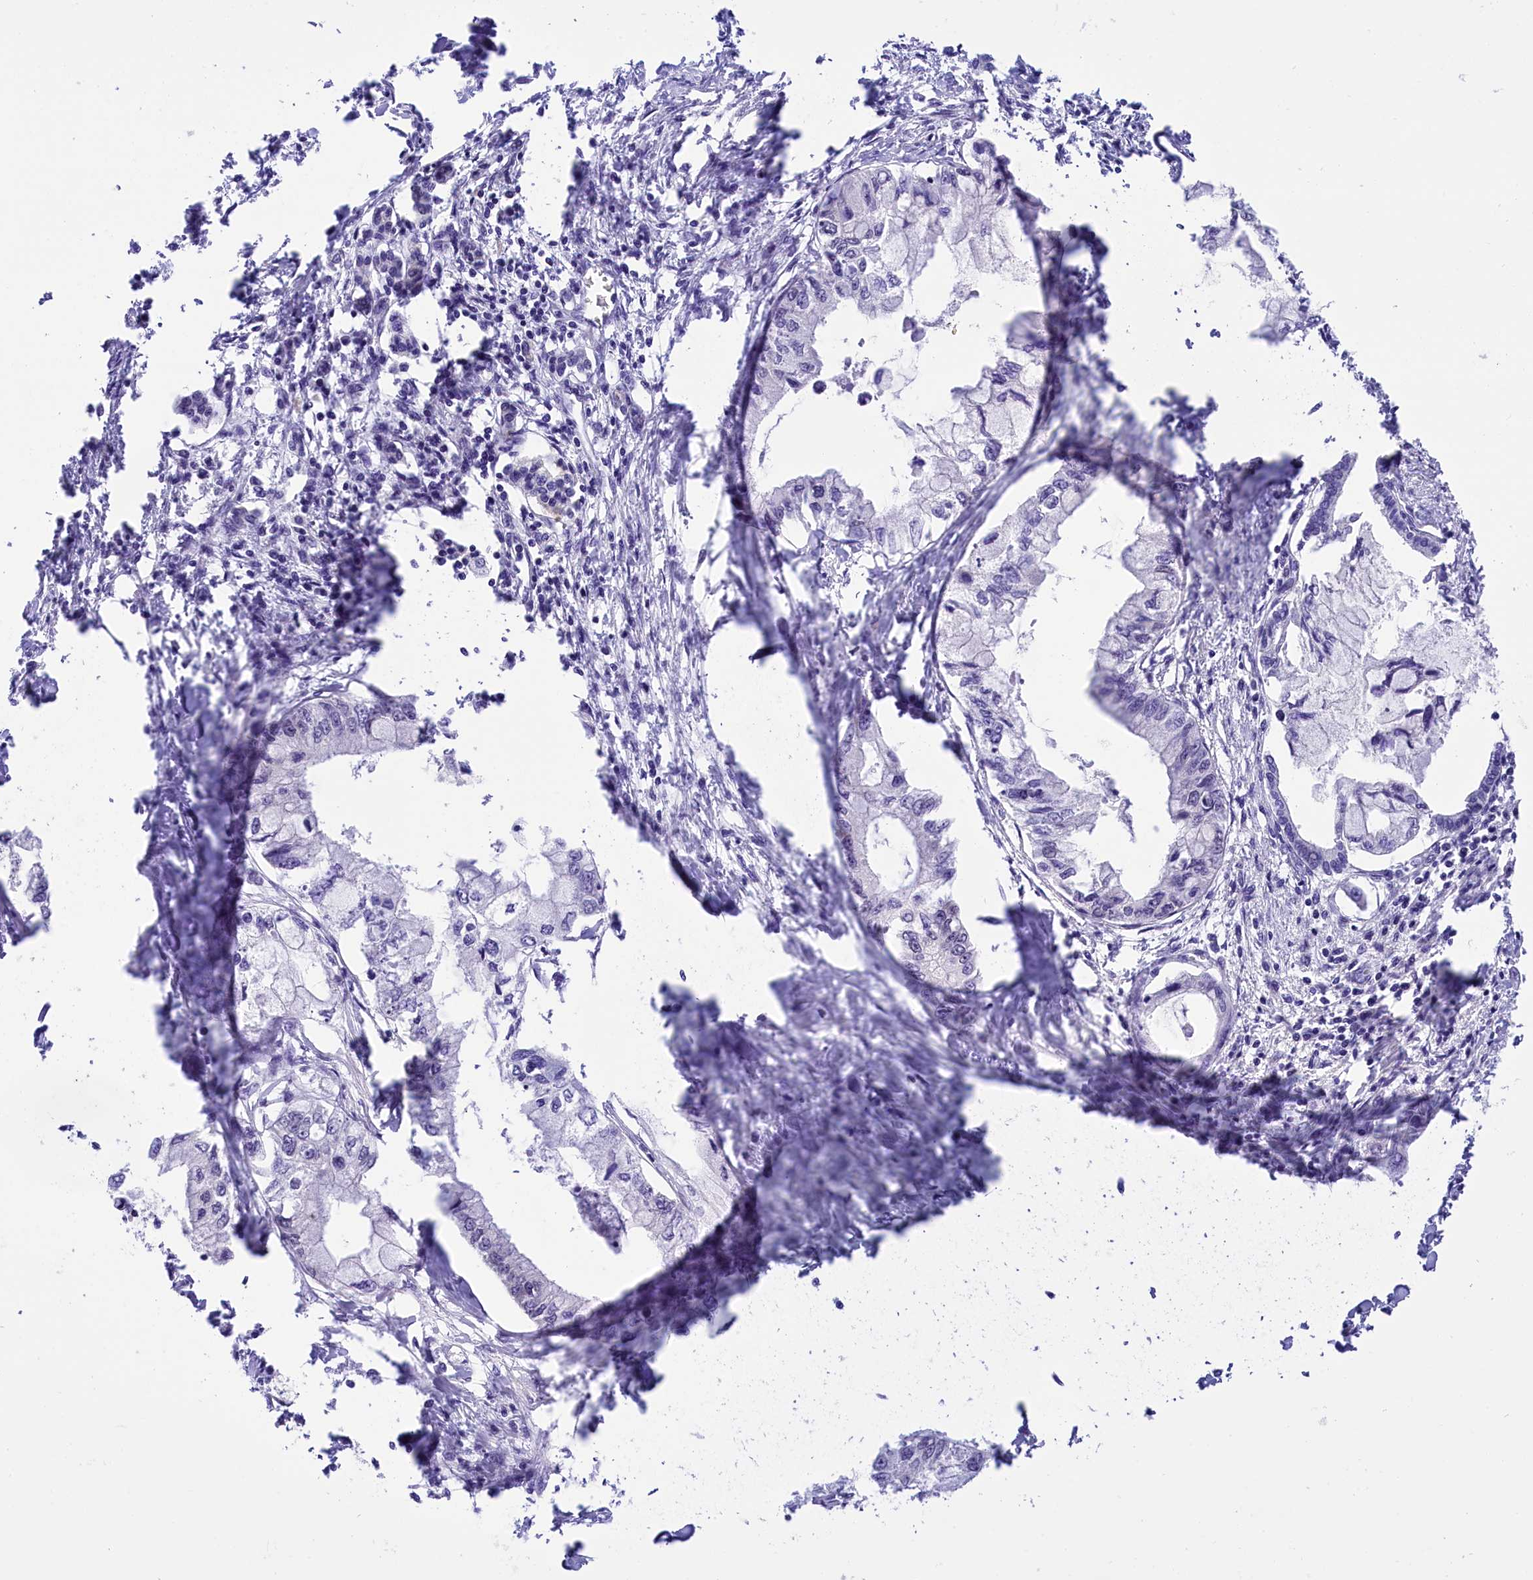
{"staining": {"intensity": "negative", "quantity": "none", "location": "none"}, "tissue": "pancreatic cancer", "cell_type": "Tumor cells", "image_type": "cancer", "snomed": [{"axis": "morphology", "description": "Adenocarcinoma, NOS"}, {"axis": "topography", "description": "Pancreas"}], "caption": "The photomicrograph demonstrates no significant staining in tumor cells of pancreatic cancer (adenocarcinoma).", "gene": "RPS6KB1", "patient": {"sex": "male", "age": 48}}